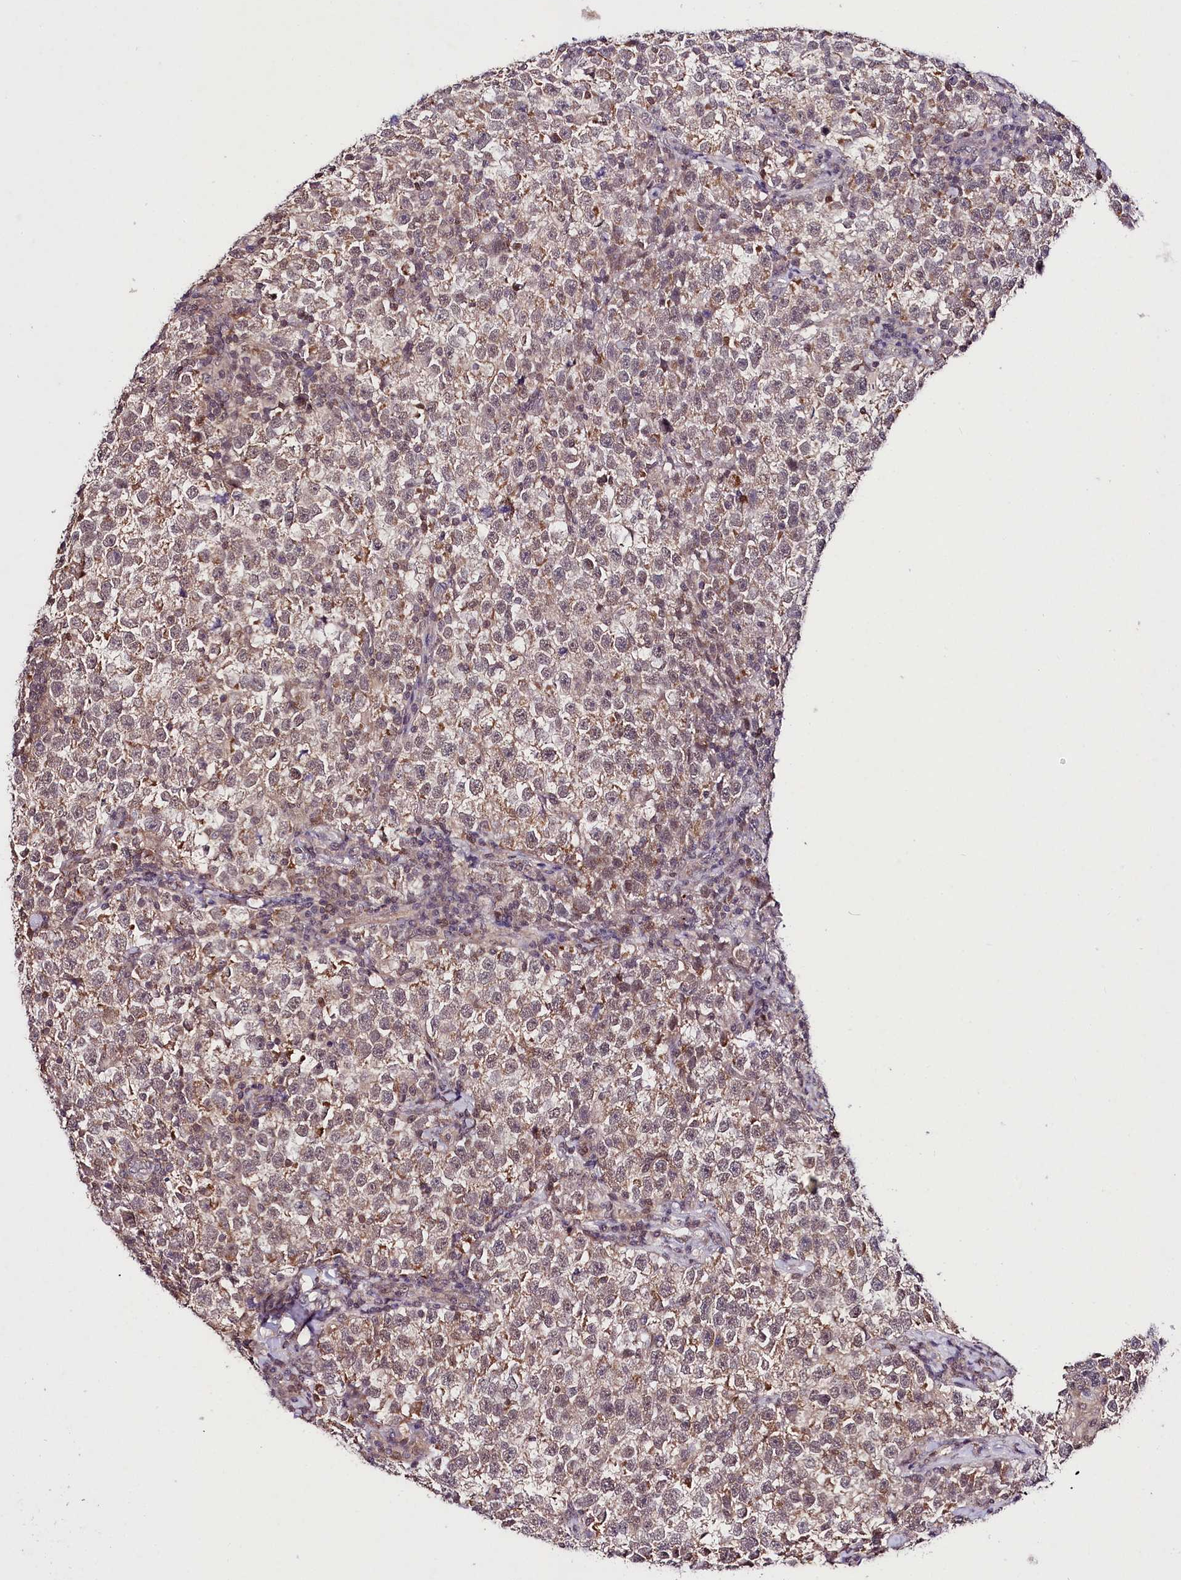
{"staining": {"intensity": "moderate", "quantity": "25%-75%", "location": "cytoplasmic/membranous"}, "tissue": "testis cancer", "cell_type": "Tumor cells", "image_type": "cancer", "snomed": [{"axis": "morphology", "description": "Normal tissue, NOS"}, {"axis": "morphology", "description": "Seminoma, NOS"}, {"axis": "topography", "description": "Testis"}], "caption": "The immunohistochemical stain highlights moderate cytoplasmic/membranous positivity in tumor cells of testis cancer tissue.", "gene": "TAFAZZIN", "patient": {"sex": "male", "age": 43}}